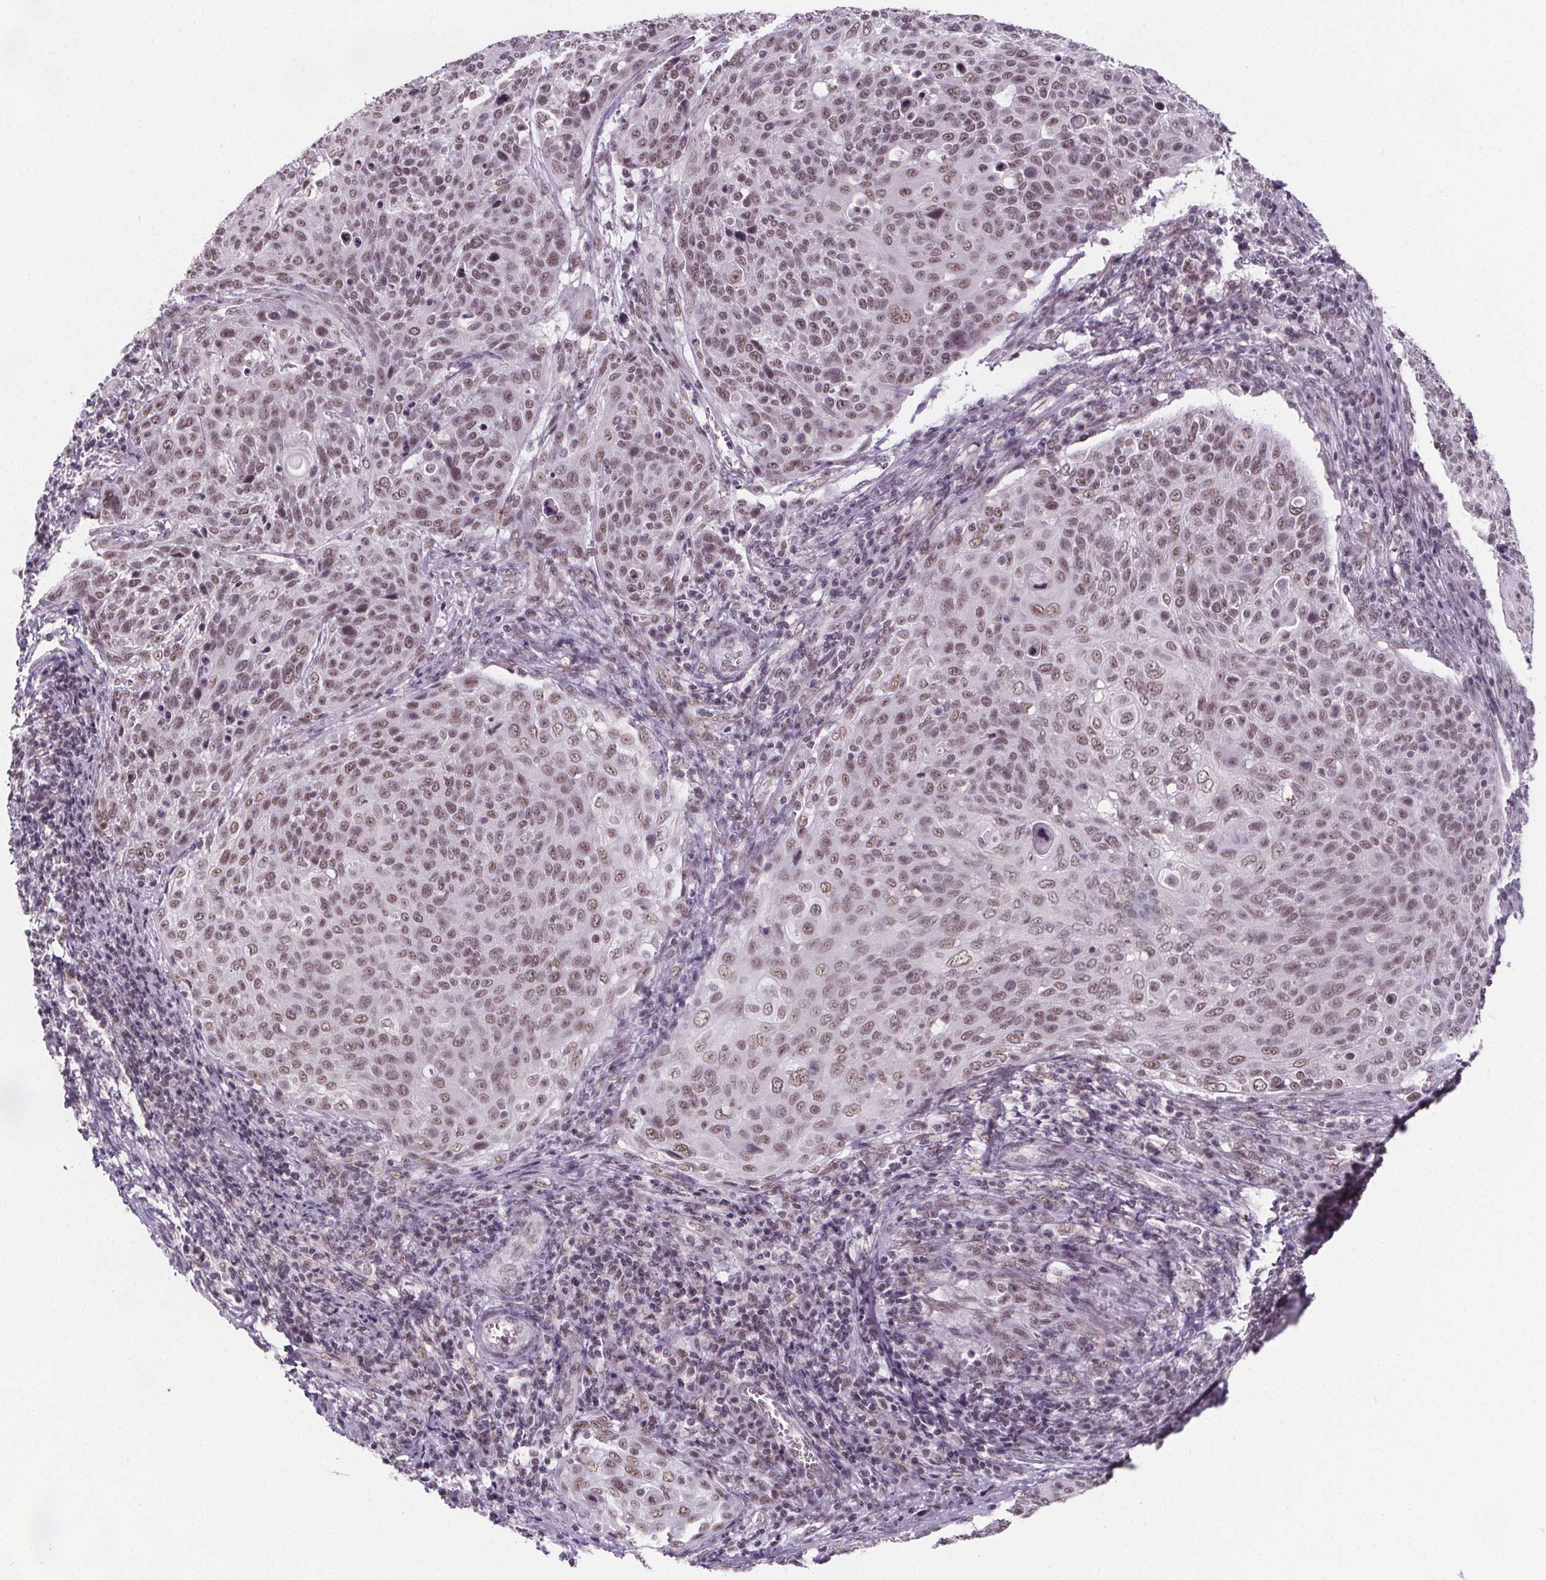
{"staining": {"intensity": "moderate", "quantity": ">75%", "location": "nuclear"}, "tissue": "cervical cancer", "cell_type": "Tumor cells", "image_type": "cancer", "snomed": [{"axis": "morphology", "description": "Squamous cell carcinoma, NOS"}, {"axis": "topography", "description": "Cervix"}], "caption": "There is medium levels of moderate nuclear staining in tumor cells of cervical squamous cell carcinoma, as demonstrated by immunohistochemical staining (brown color).", "gene": "ZNF572", "patient": {"sex": "female", "age": 31}}